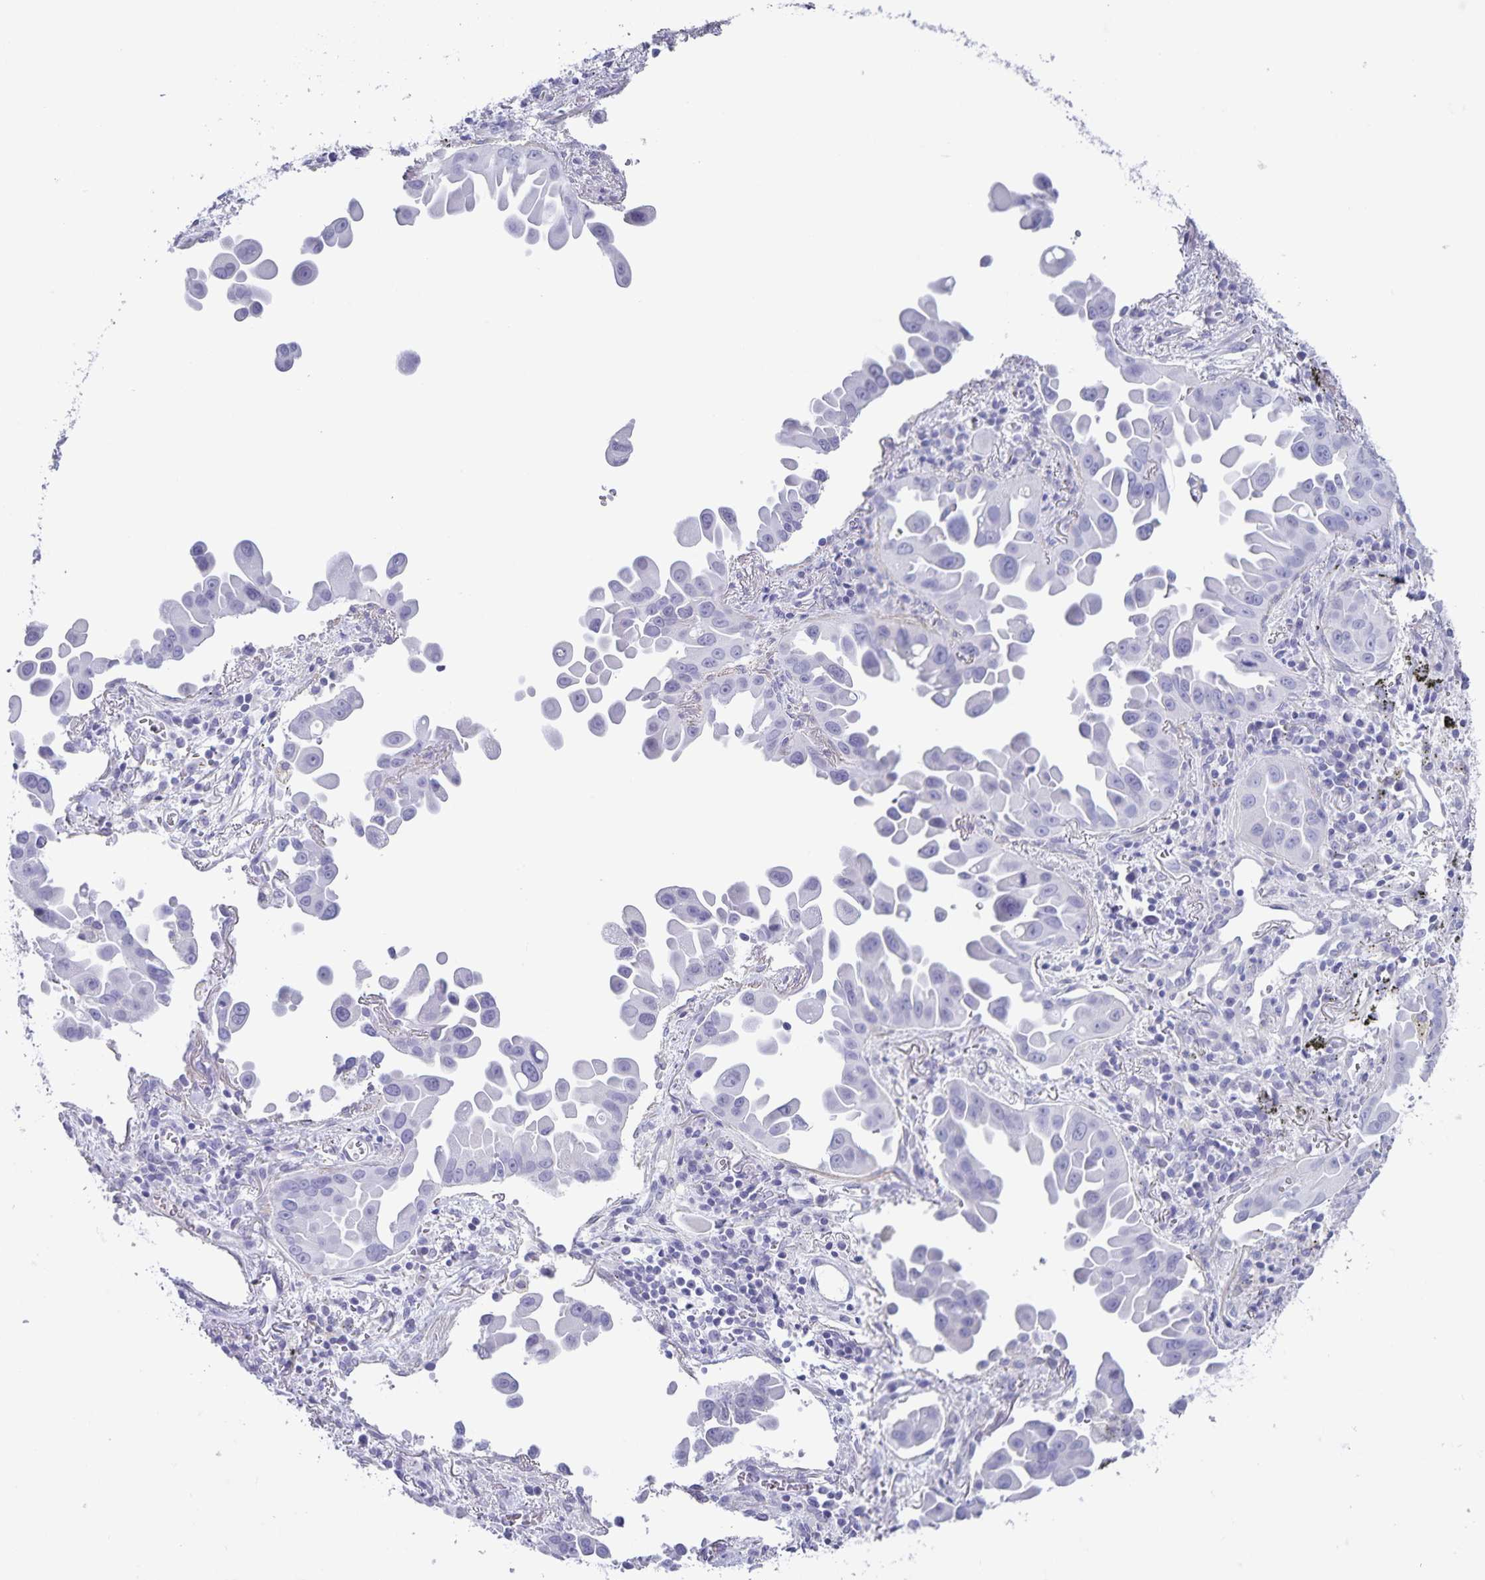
{"staining": {"intensity": "negative", "quantity": "none", "location": "none"}, "tissue": "lung cancer", "cell_type": "Tumor cells", "image_type": "cancer", "snomed": [{"axis": "morphology", "description": "Adenocarcinoma, NOS"}, {"axis": "topography", "description": "Lung"}], "caption": "A photomicrograph of adenocarcinoma (lung) stained for a protein exhibits no brown staining in tumor cells.", "gene": "C11orf42", "patient": {"sex": "male", "age": 68}}